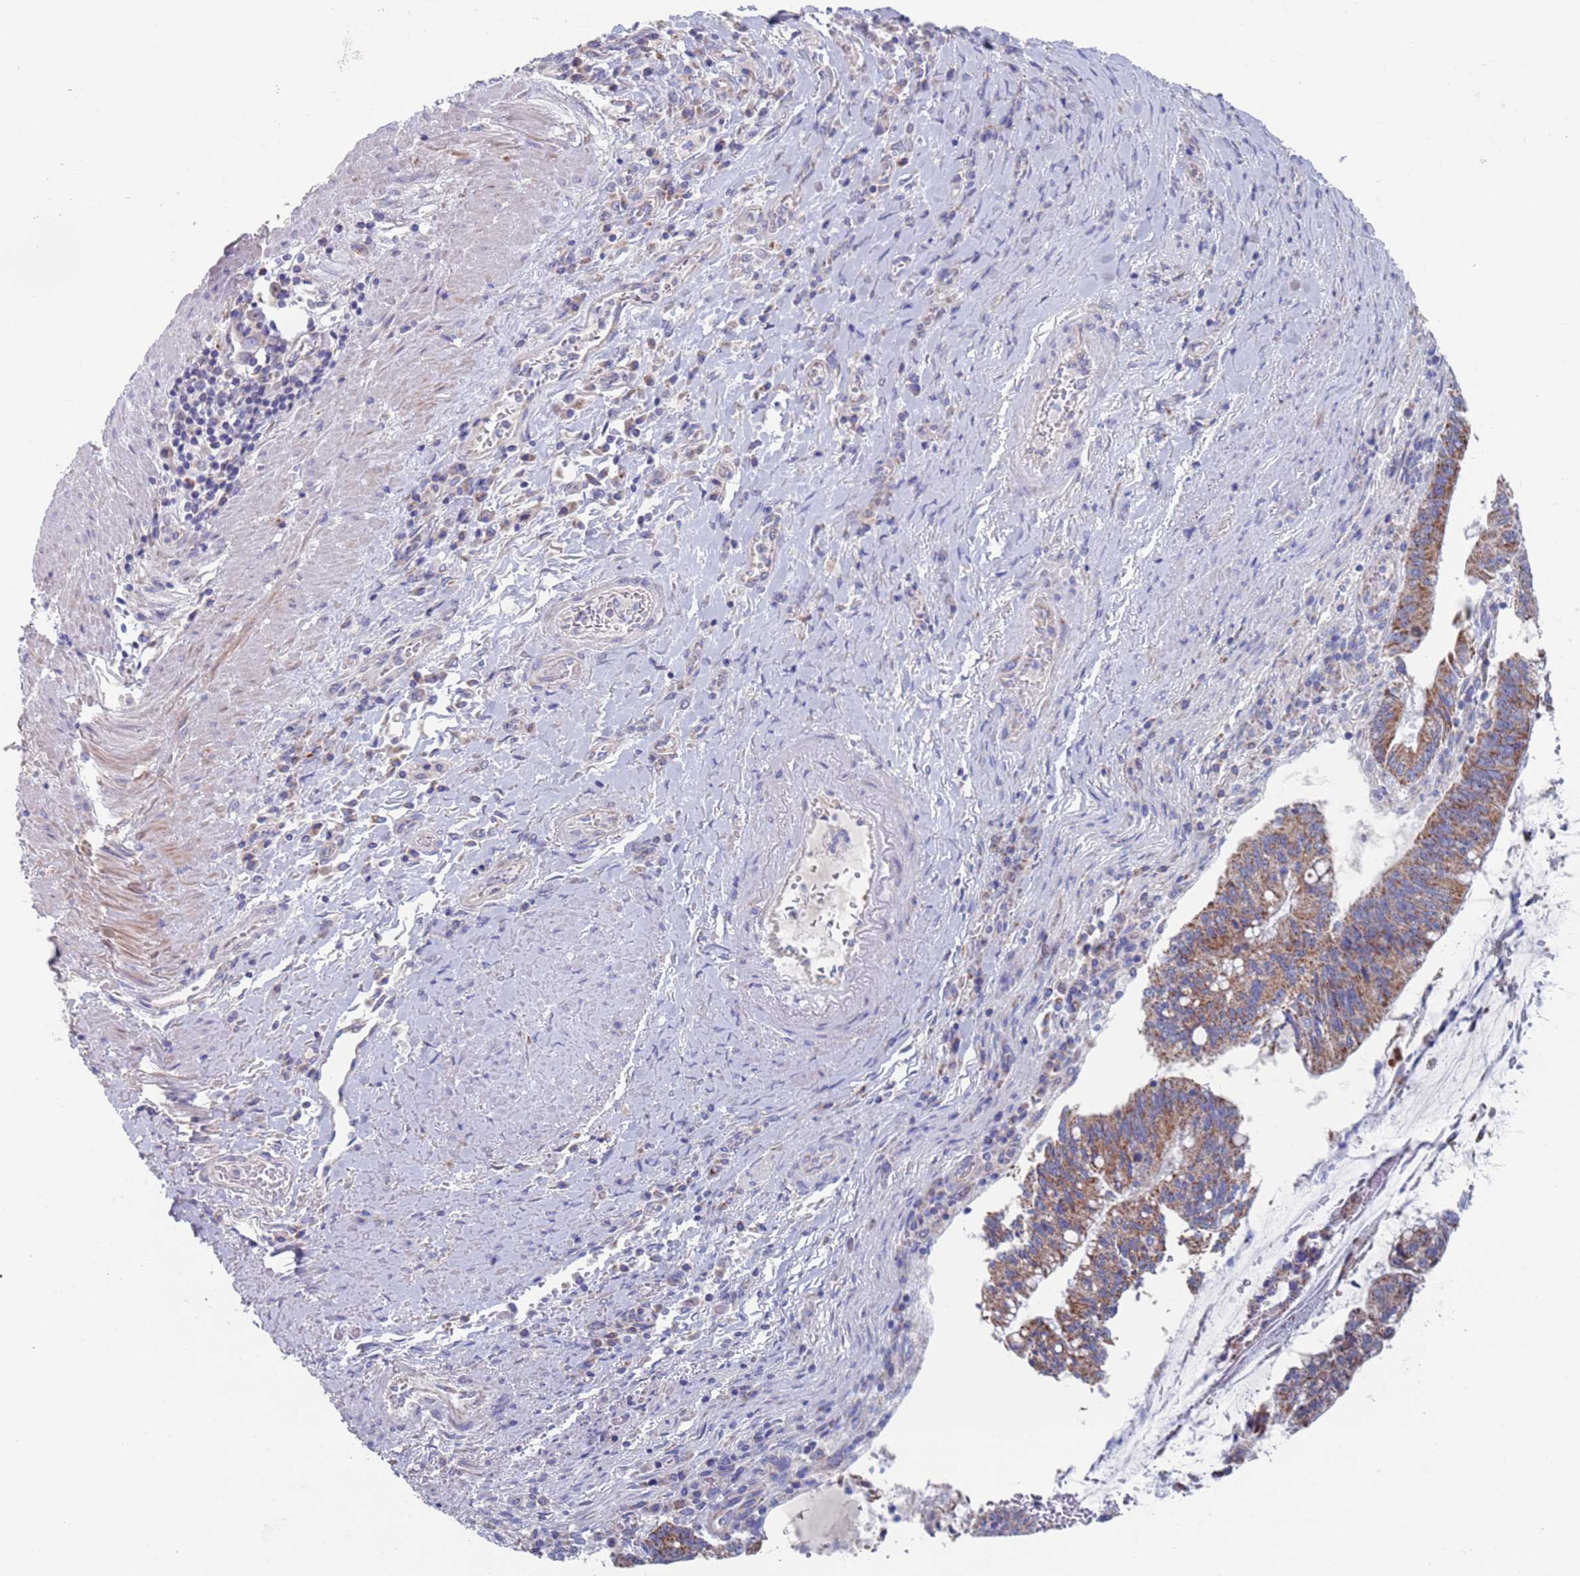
{"staining": {"intensity": "moderate", "quantity": ">75%", "location": "cytoplasmic/membranous"}, "tissue": "pancreatic cancer", "cell_type": "Tumor cells", "image_type": "cancer", "snomed": [{"axis": "morphology", "description": "Adenocarcinoma, NOS"}, {"axis": "topography", "description": "Pancreas"}], "caption": "Adenocarcinoma (pancreatic) tissue exhibits moderate cytoplasmic/membranous staining in approximately >75% of tumor cells Ihc stains the protein of interest in brown and the nuclei are stained blue.", "gene": "MRPL22", "patient": {"sex": "female", "age": 50}}